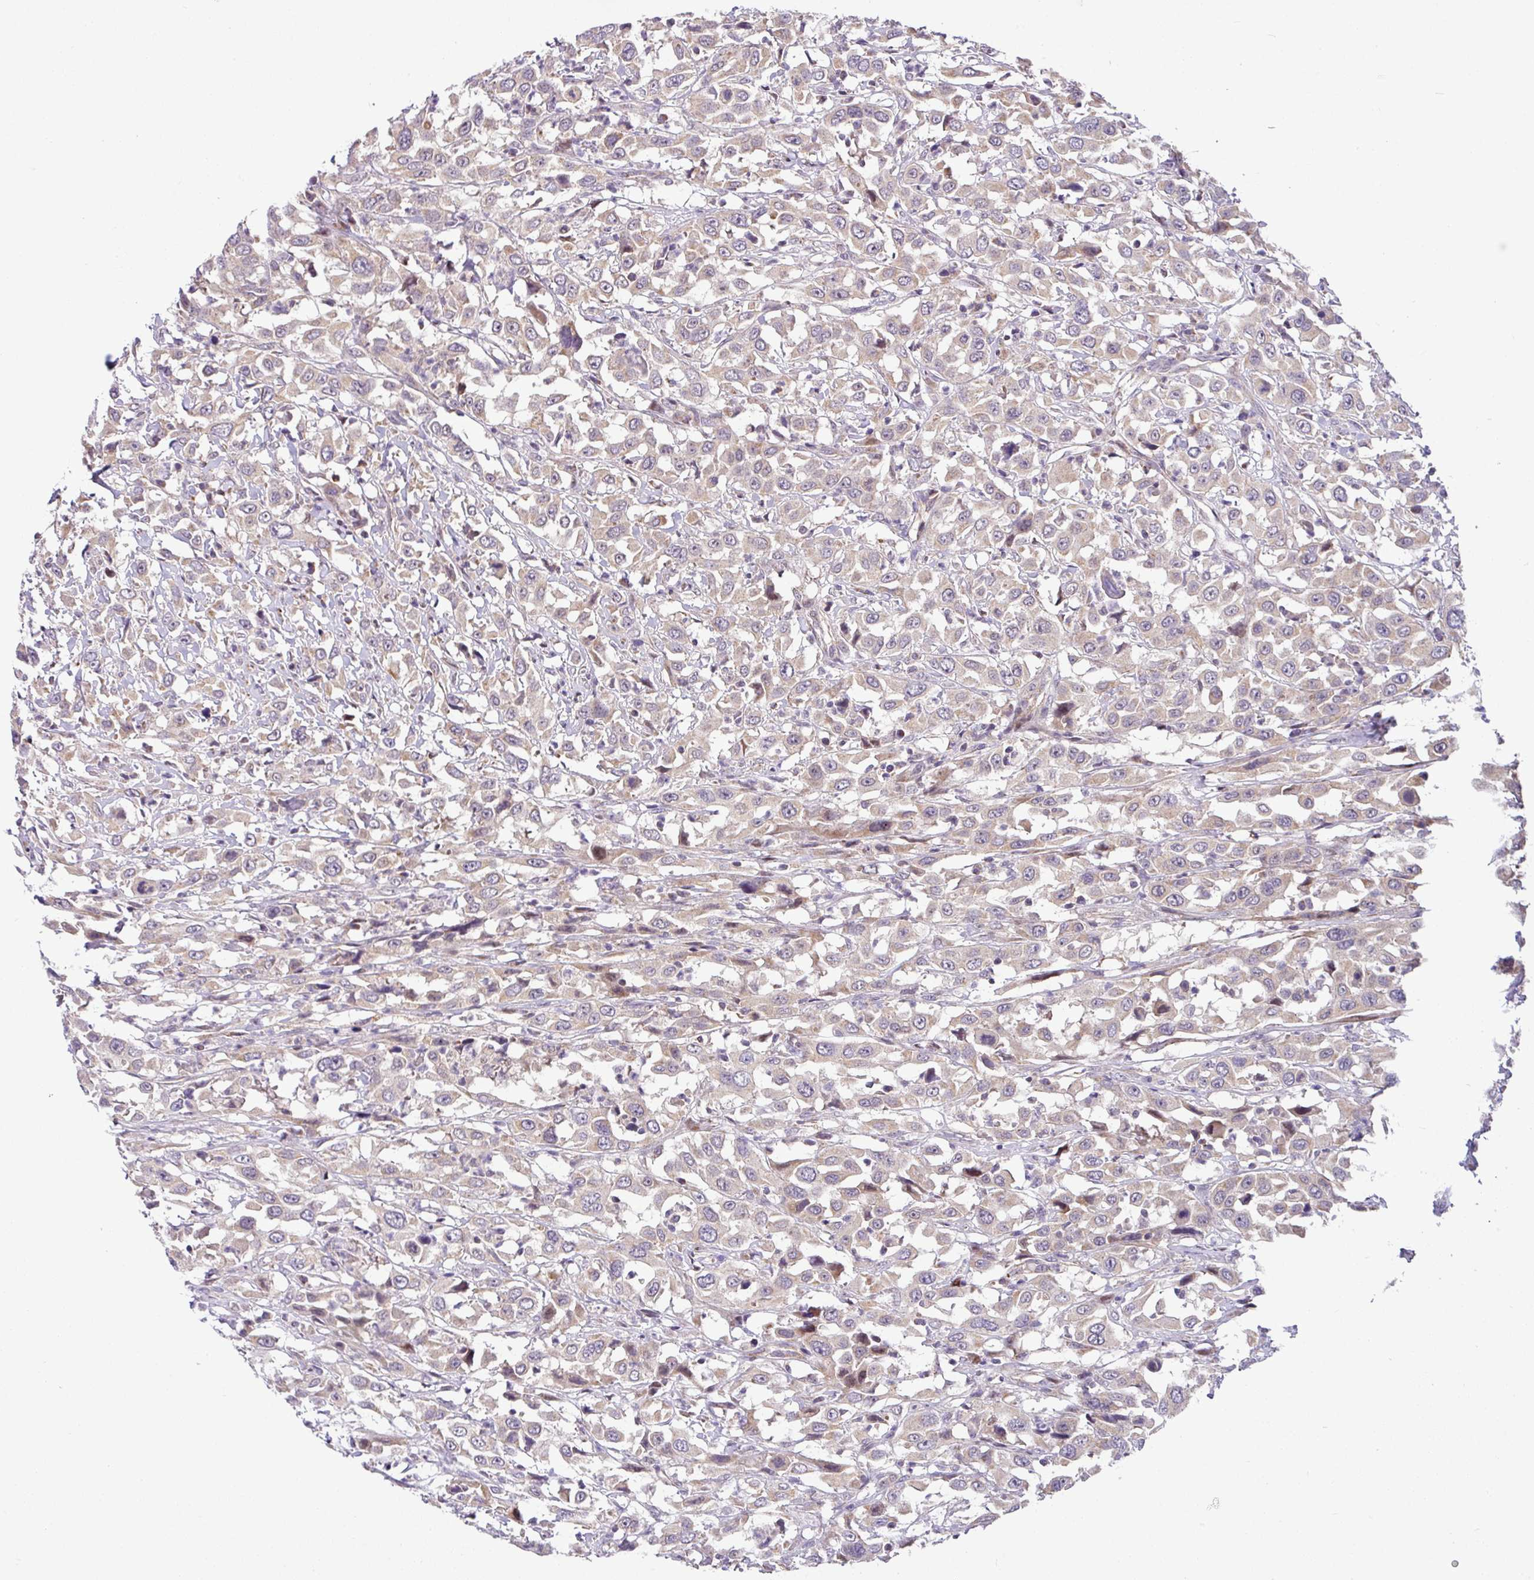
{"staining": {"intensity": "weak", "quantity": "25%-75%", "location": "cytoplasmic/membranous,nuclear"}, "tissue": "urothelial cancer", "cell_type": "Tumor cells", "image_type": "cancer", "snomed": [{"axis": "morphology", "description": "Urothelial carcinoma, High grade"}, {"axis": "topography", "description": "Urinary bladder"}], "caption": "Immunohistochemistry photomicrograph of urothelial cancer stained for a protein (brown), which exhibits low levels of weak cytoplasmic/membranous and nuclear positivity in approximately 25%-75% of tumor cells.", "gene": "SARS2", "patient": {"sex": "male", "age": 61}}